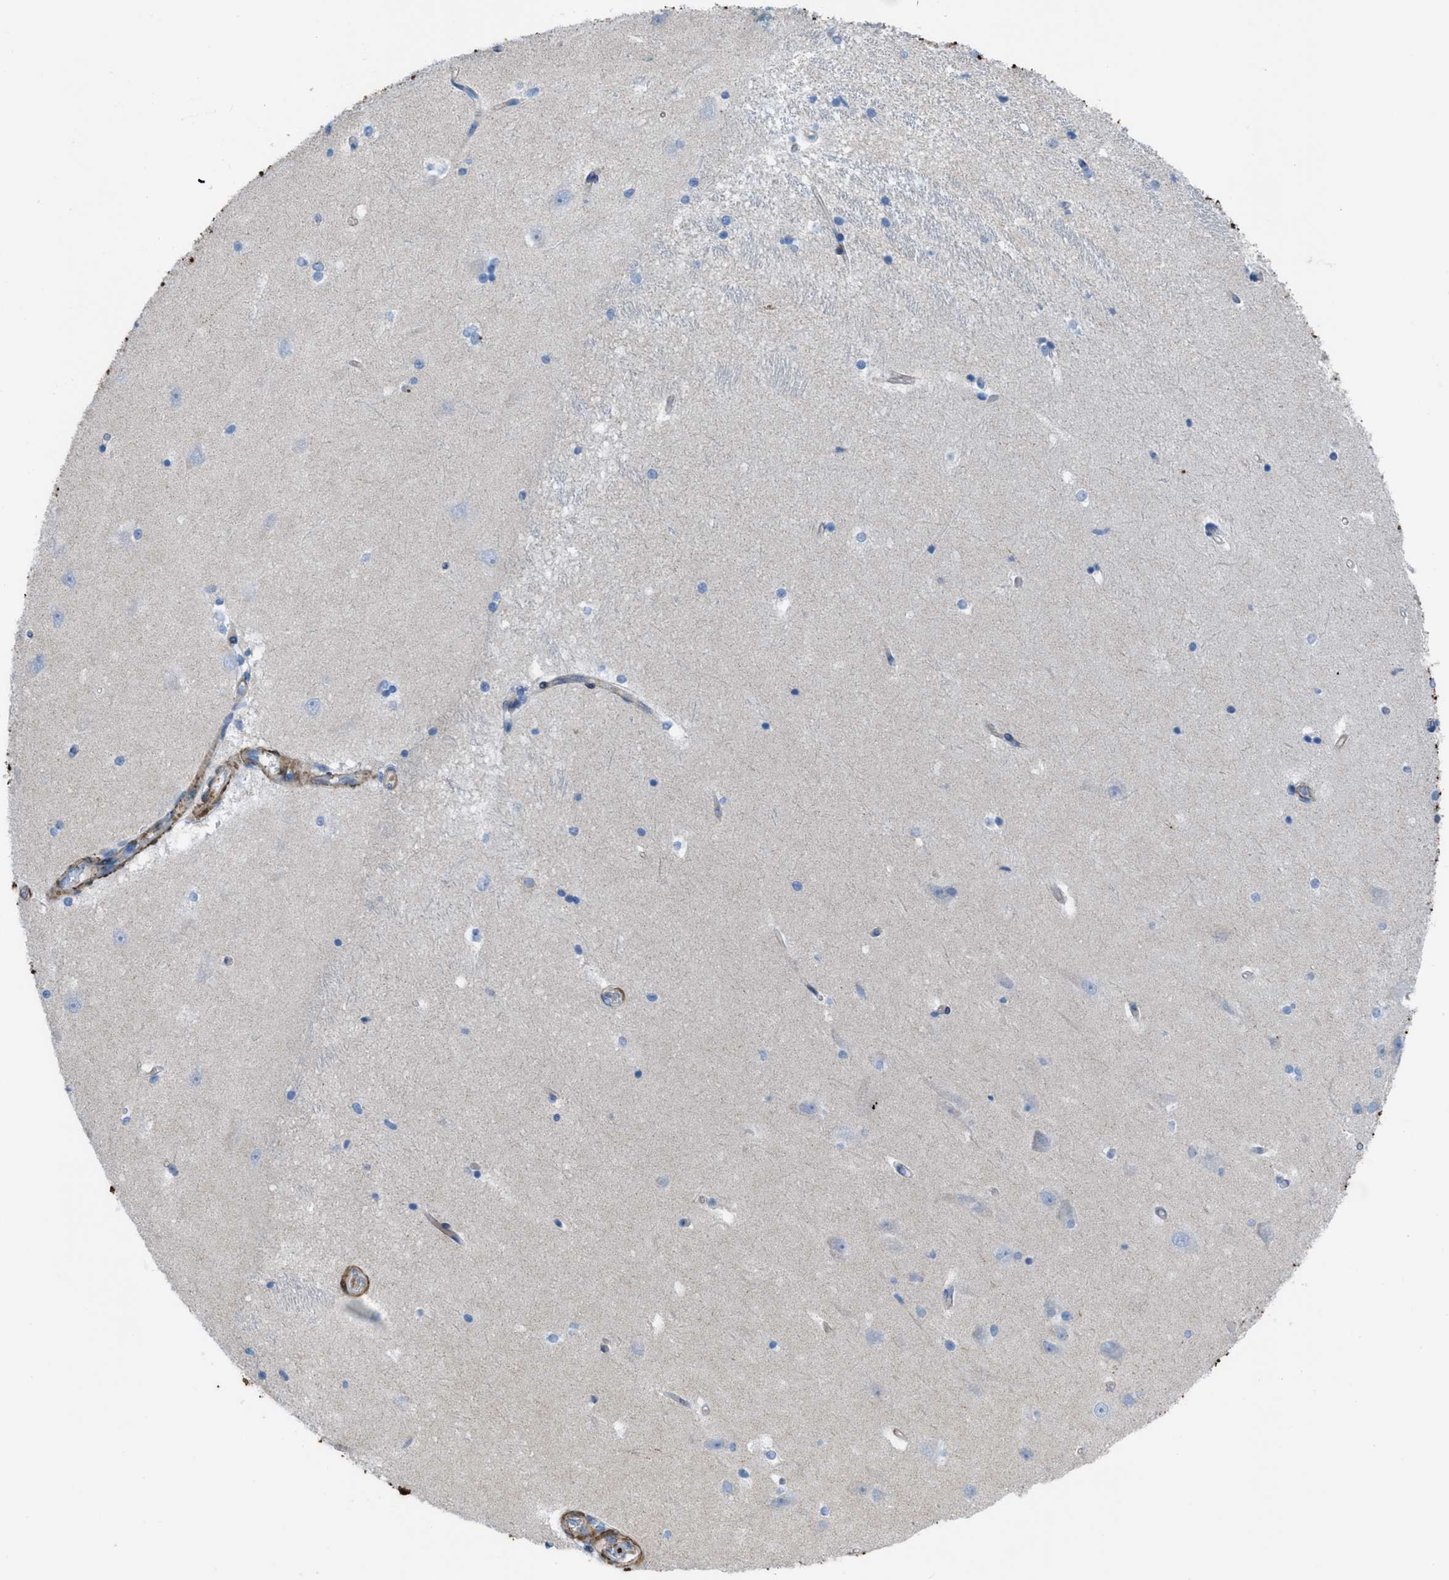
{"staining": {"intensity": "negative", "quantity": "none", "location": "none"}, "tissue": "hippocampus", "cell_type": "Glial cells", "image_type": "normal", "snomed": [{"axis": "morphology", "description": "Normal tissue, NOS"}, {"axis": "topography", "description": "Hippocampus"}], "caption": "Photomicrograph shows no protein staining in glial cells of normal hippocampus.", "gene": "KCNH7", "patient": {"sex": "male", "age": 45}}